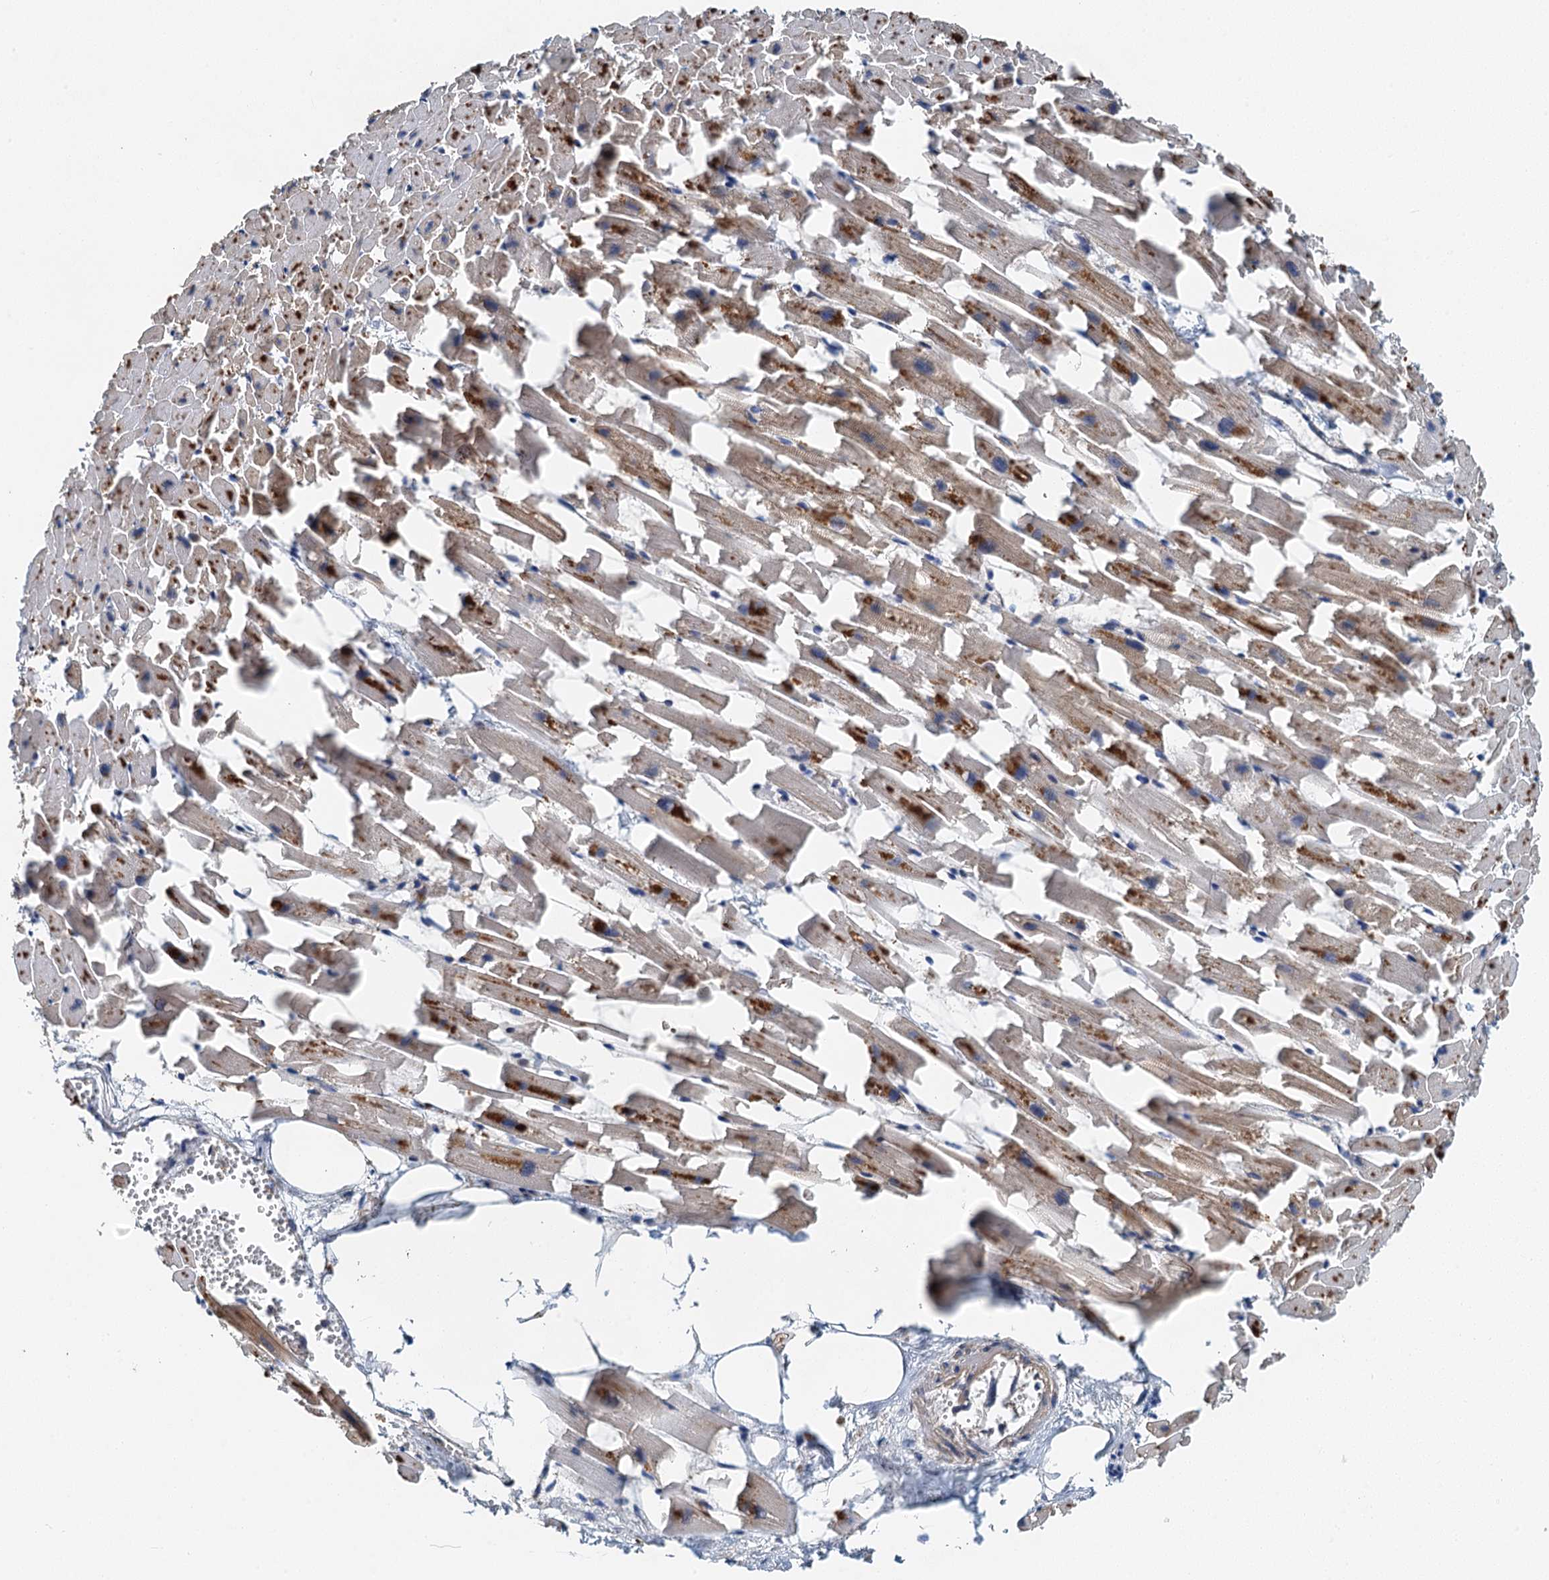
{"staining": {"intensity": "moderate", "quantity": "25%-75%", "location": "cytoplasmic/membranous"}, "tissue": "heart muscle", "cell_type": "Cardiomyocytes", "image_type": "normal", "snomed": [{"axis": "morphology", "description": "Normal tissue, NOS"}, {"axis": "topography", "description": "Heart"}], "caption": "Immunohistochemistry (IHC) photomicrograph of unremarkable heart muscle stained for a protein (brown), which shows medium levels of moderate cytoplasmic/membranous expression in approximately 25%-75% of cardiomyocytes.", "gene": "ZNF606", "patient": {"sex": "female", "age": 64}}